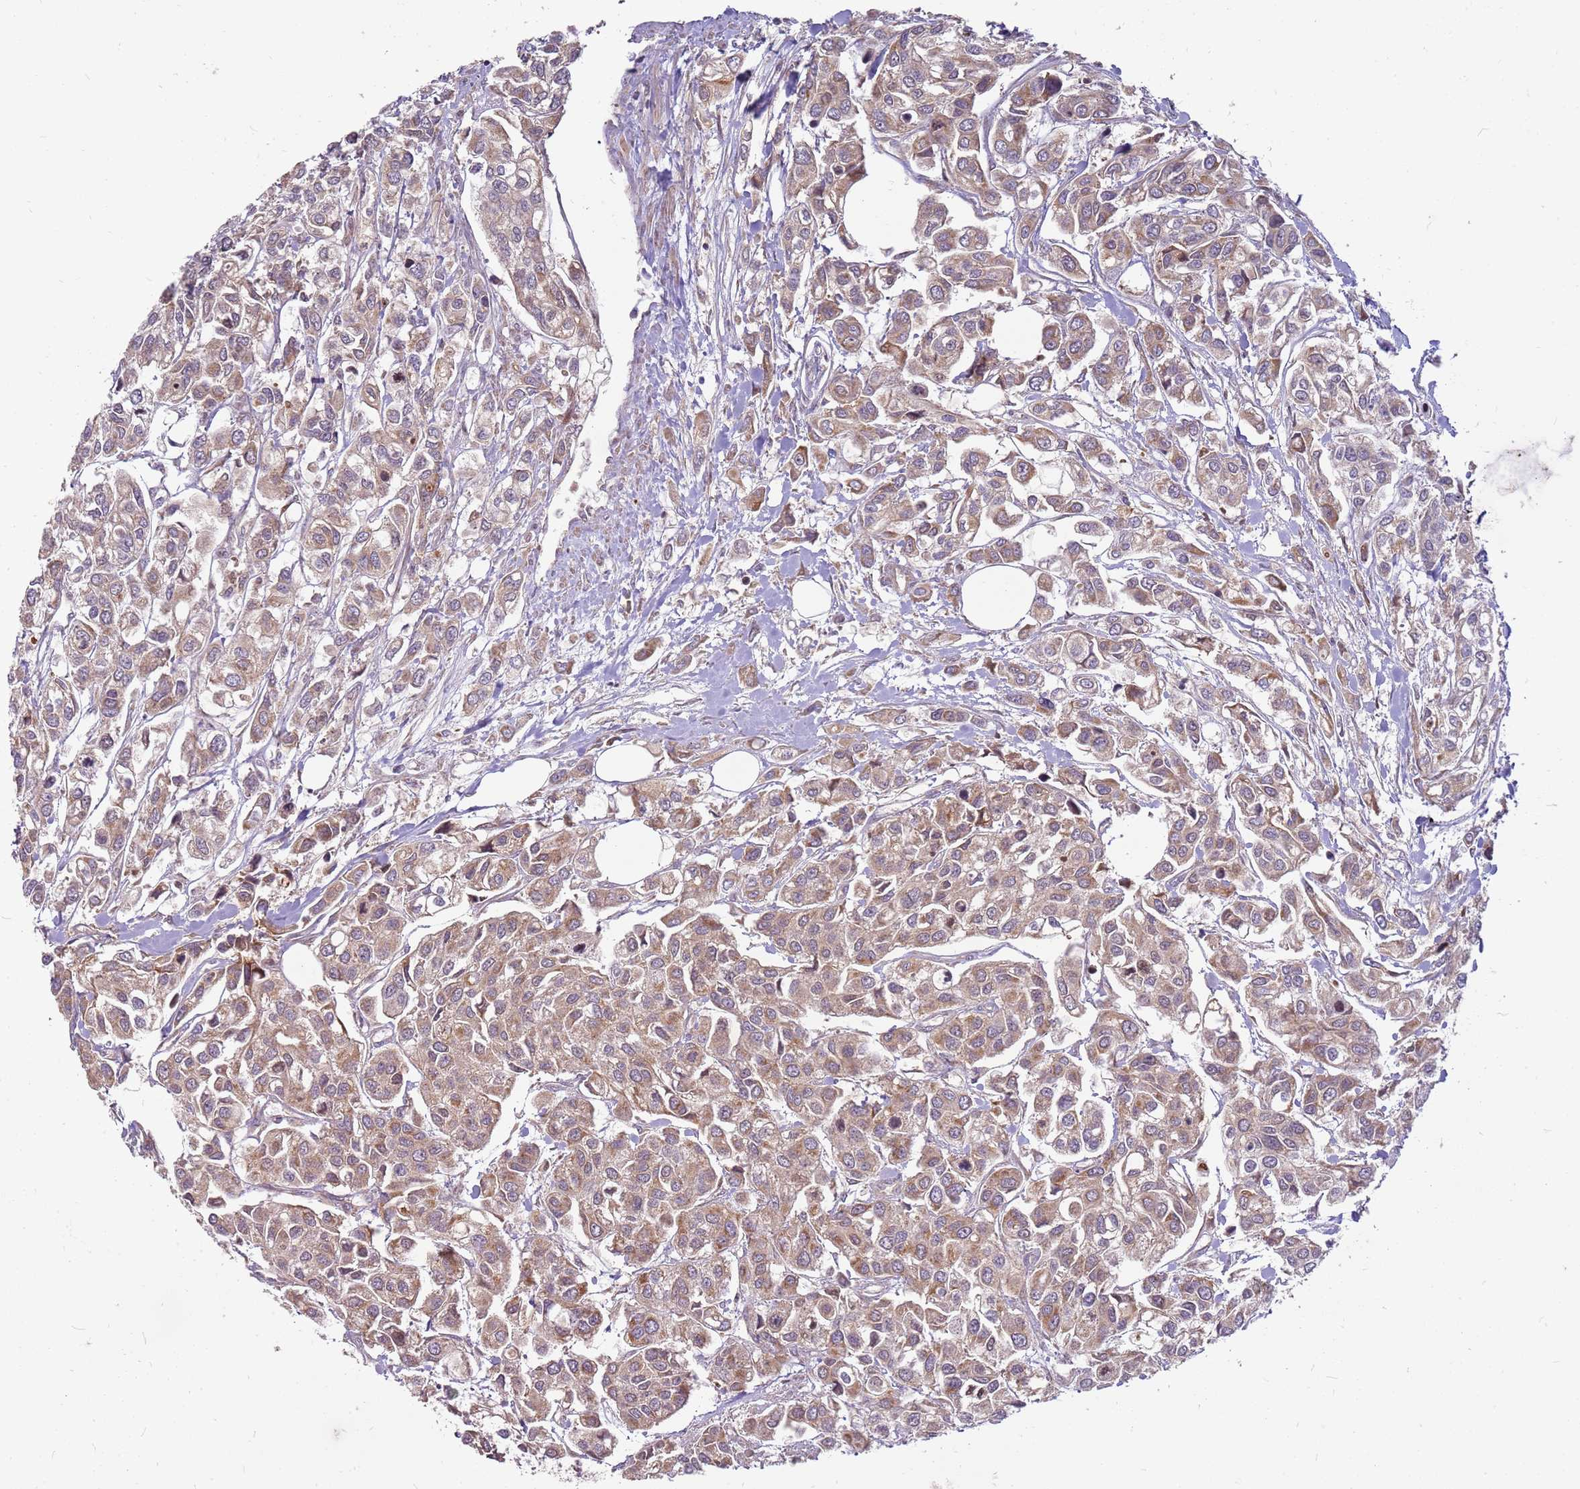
{"staining": {"intensity": "moderate", "quantity": ">75%", "location": "cytoplasmic/membranous"}, "tissue": "urothelial cancer", "cell_type": "Tumor cells", "image_type": "cancer", "snomed": [{"axis": "morphology", "description": "Urothelial carcinoma, High grade"}, {"axis": "topography", "description": "Urinary bladder"}], "caption": "Tumor cells show moderate cytoplasmic/membranous staining in approximately >75% of cells in urothelial cancer.", "gene": "CCDC159", "patient": {"sex": "male", "age": 67}}